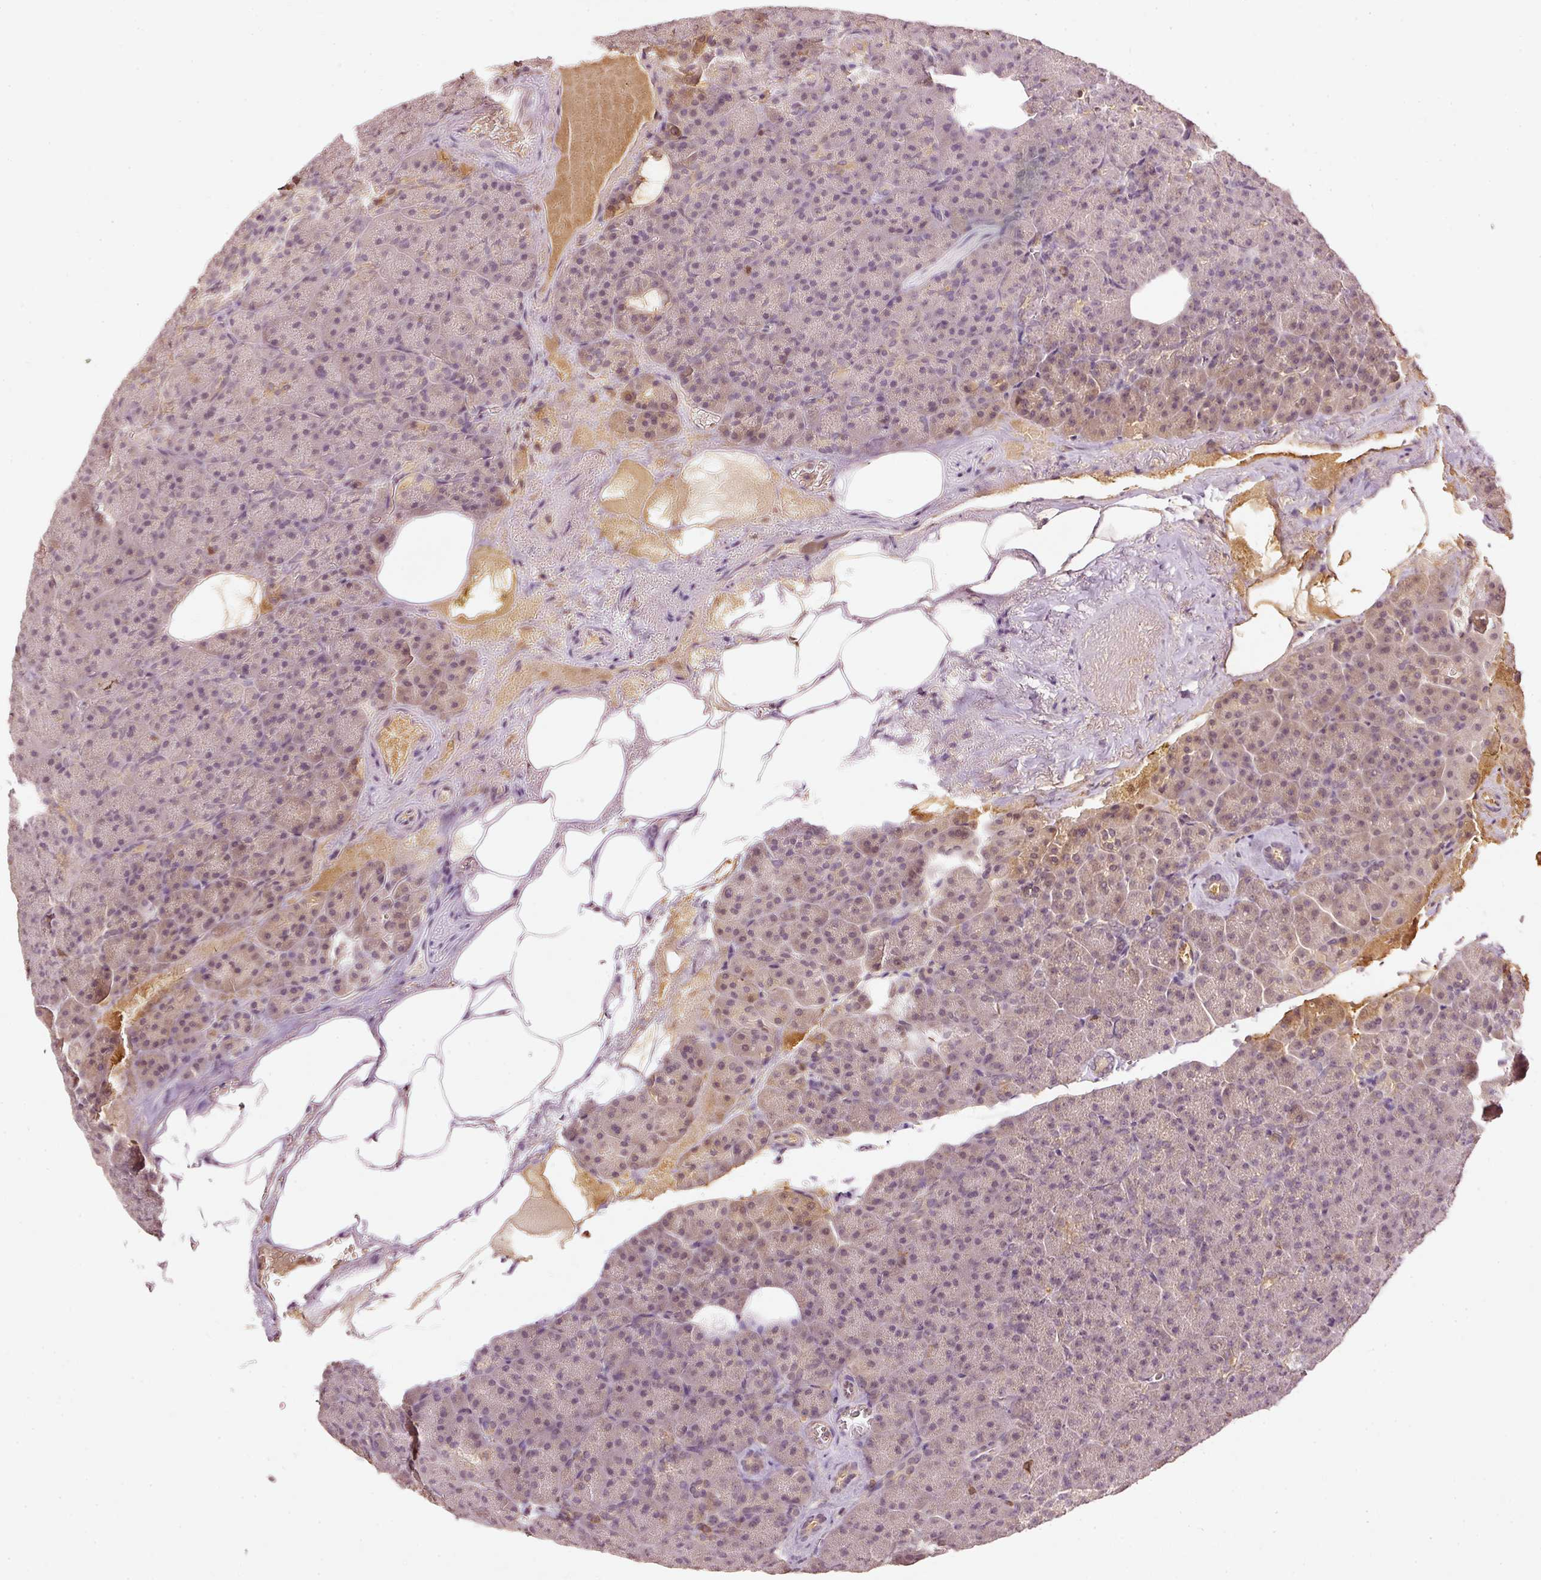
{"staining": {"intensity": "weak", "quantity": ">75%", "location": "cytoplasmic/membranous,nuclear"}, "tissue": "pancreas", "cell_type": "Exocrine glandular cells", "image_type": "normal", "snomed": [{"axis": "morphology", "description": "Normal tissue, NOS"}, {"axis": "topography", "description": "Pancreas"}], "caption": "IHC of benign pancreas reveals low levels of weak cytoplasmic/membranous,nuclear positivity in about >75% of exocrine glandular cells. (Stains: DAB (3,3'-diaminobenzidine) in brown, nuclei in blue, Microscopy: brightfield microscopy at high magnification).", "gene": "EVL", "patient": {"sex": "female", "age": 74}}